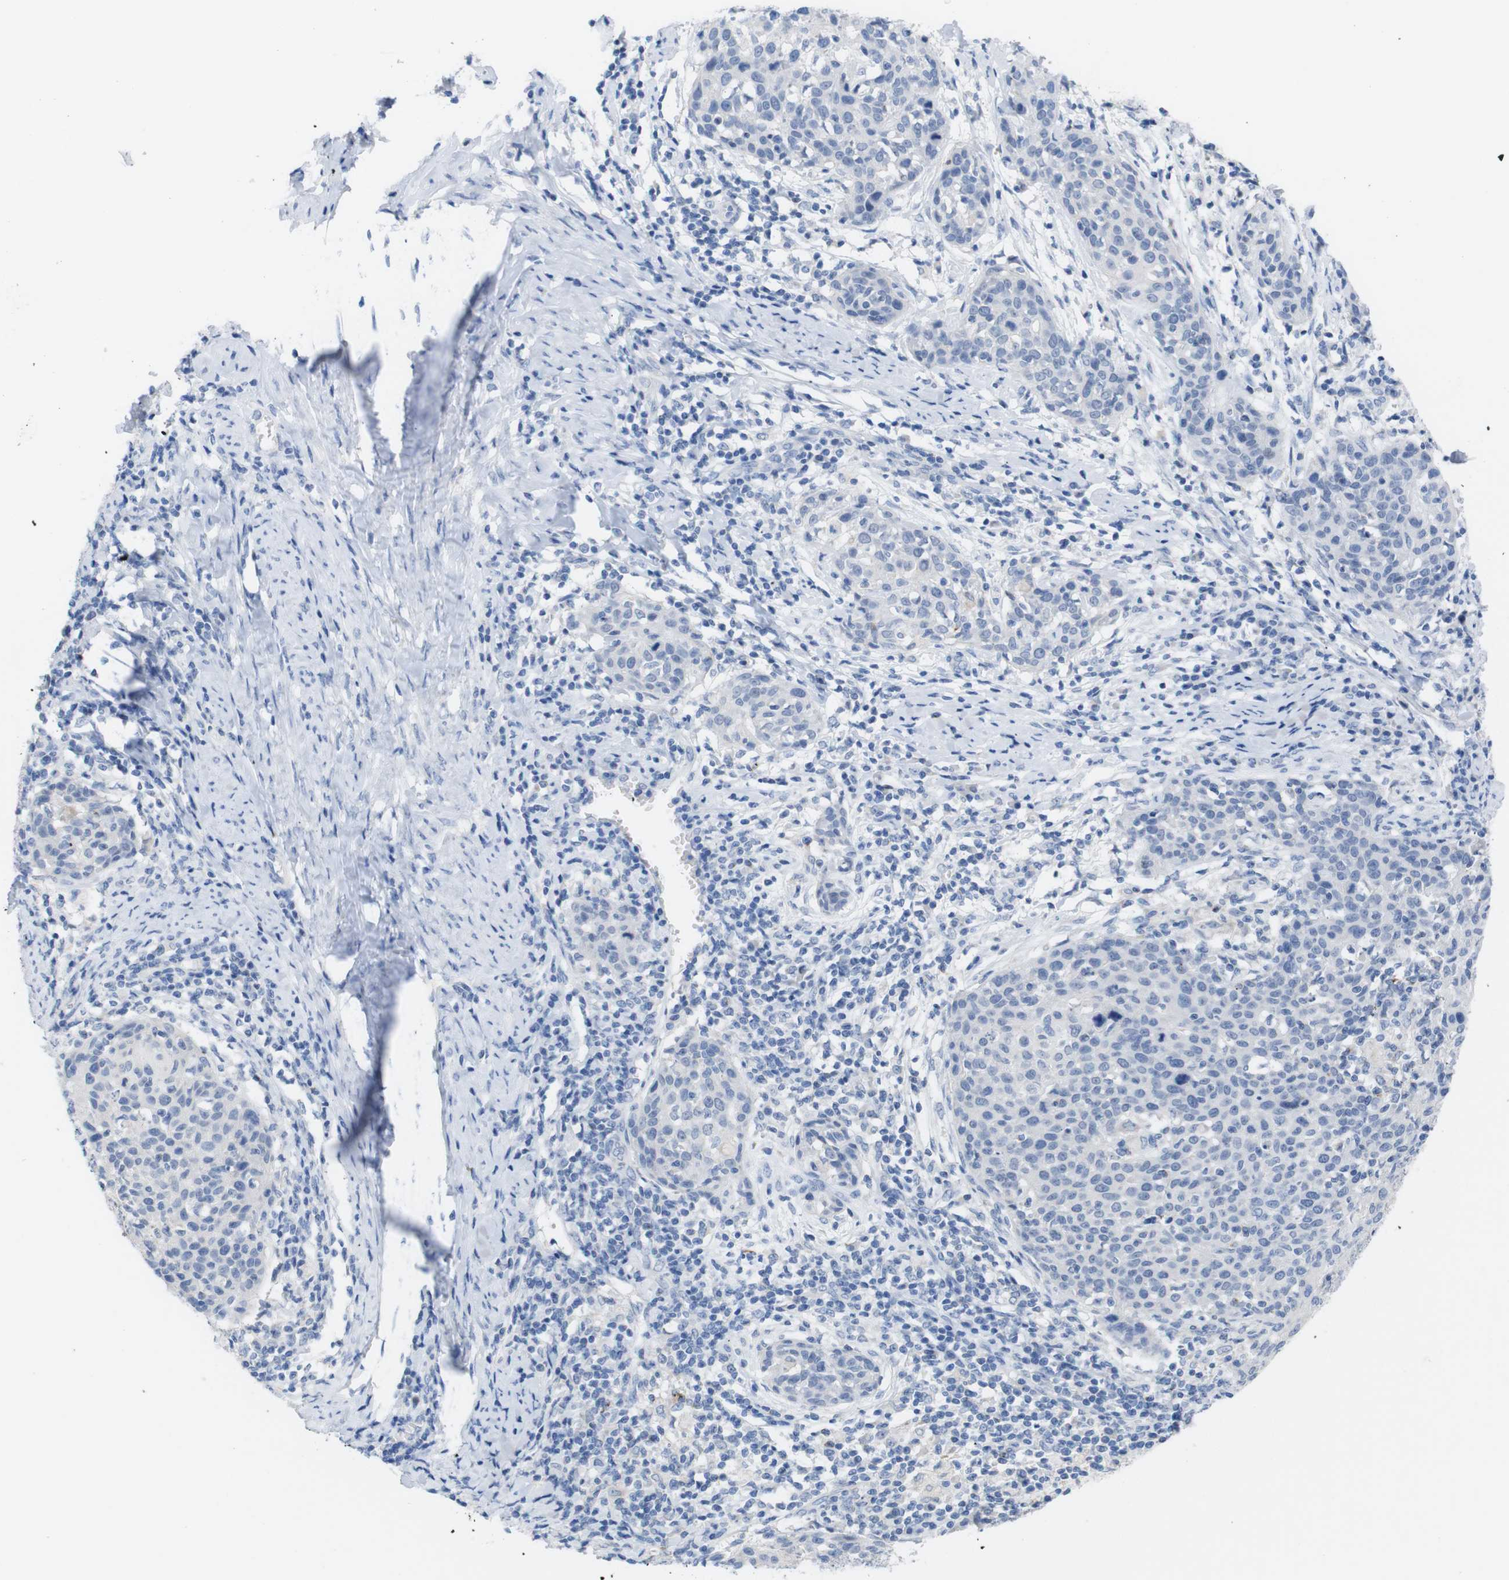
{"staining": {"intensity": "negative", "quantity": "none", "location": "none"}, "tissue": "cervical cancer", "cell_type": "Tumor cells", "image_type": "cancer", "snomed": [{"axis": "morphology", "description": "Squamous cell carcinoma, NOS"}, {"axis": "topography", "description": "Cervix"}], "caption": "A photomicrograph of human cervical cancer (squamous cell carcinoma) is negative for staining in tumor cells.", "gene": "LAG3", "patient": {"sex": "female", "age": 38}}